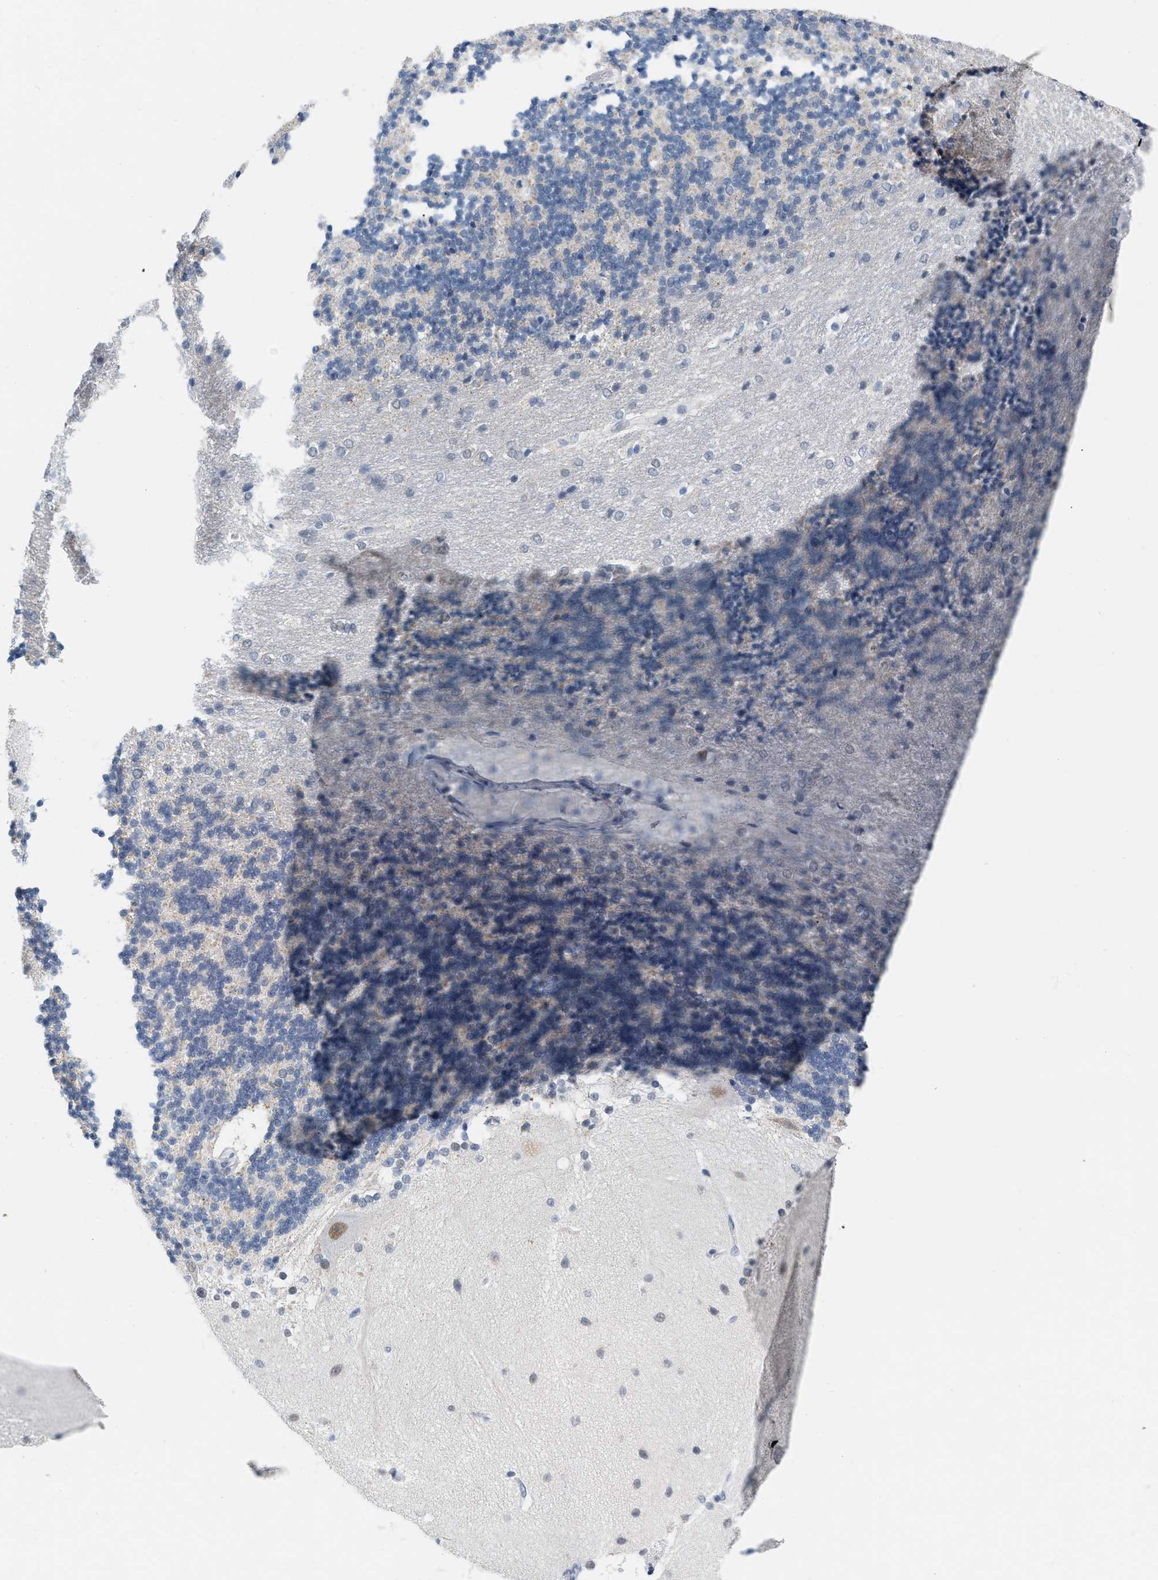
{"staining": {"intensity": "weak", "quantity": "<25%", "location": "nuclear"}, "tissue": "cerebellum", "cell_type": "Cells in granular layer", "image_type": "normal", "snomed": [{"axis": "morphology", "description": "Normal tissue, NOS"}, {"axis": "topography", "description": "Cerebellum"}], "caption": "Cells in granular layer are negative for brown protein staining in unremarkable cerebellum. Nuclei are stained in blue.", "gene": "XIRP1", "patient": {"sex": "female", "age": 54}}